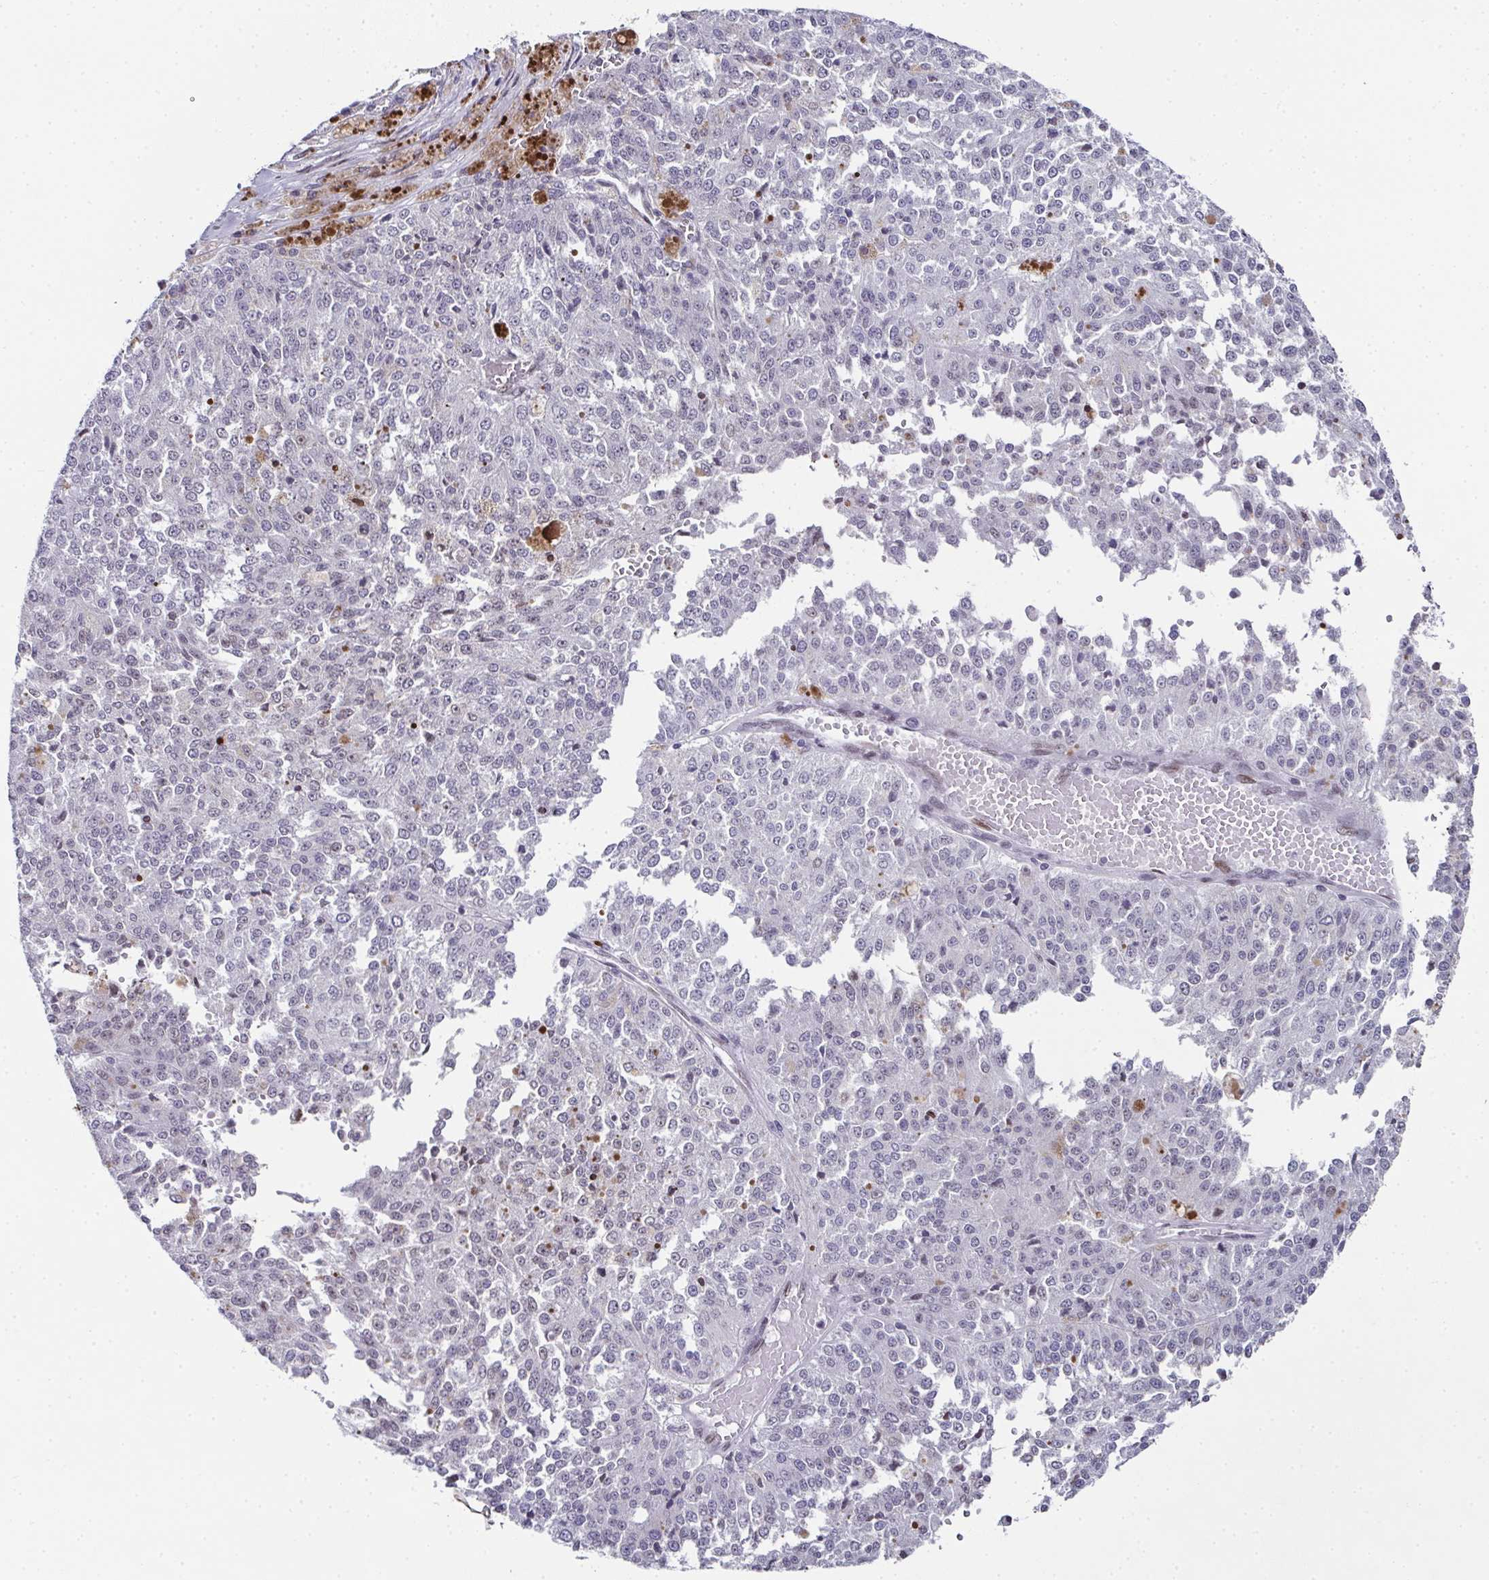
{"staining": {"intensity": "negative", "quantity": "none", "location": "none"}, "tissue": "melanoma", "cell_type": "Tumor cells", "image_type": "cancer", "snomed": [{"axis": "morphology", "description": "Malignant melanoma, Metastatic site"}, {"axis": "topography", "description": "Lymph node"}], "caption": "High power microscopy photomicrograph of an immunohistochemistry image of melanoma, revealing no significant expression in tumor cells.", "gene": "RB1", "patient": {"sex": "female", "age": 64}}